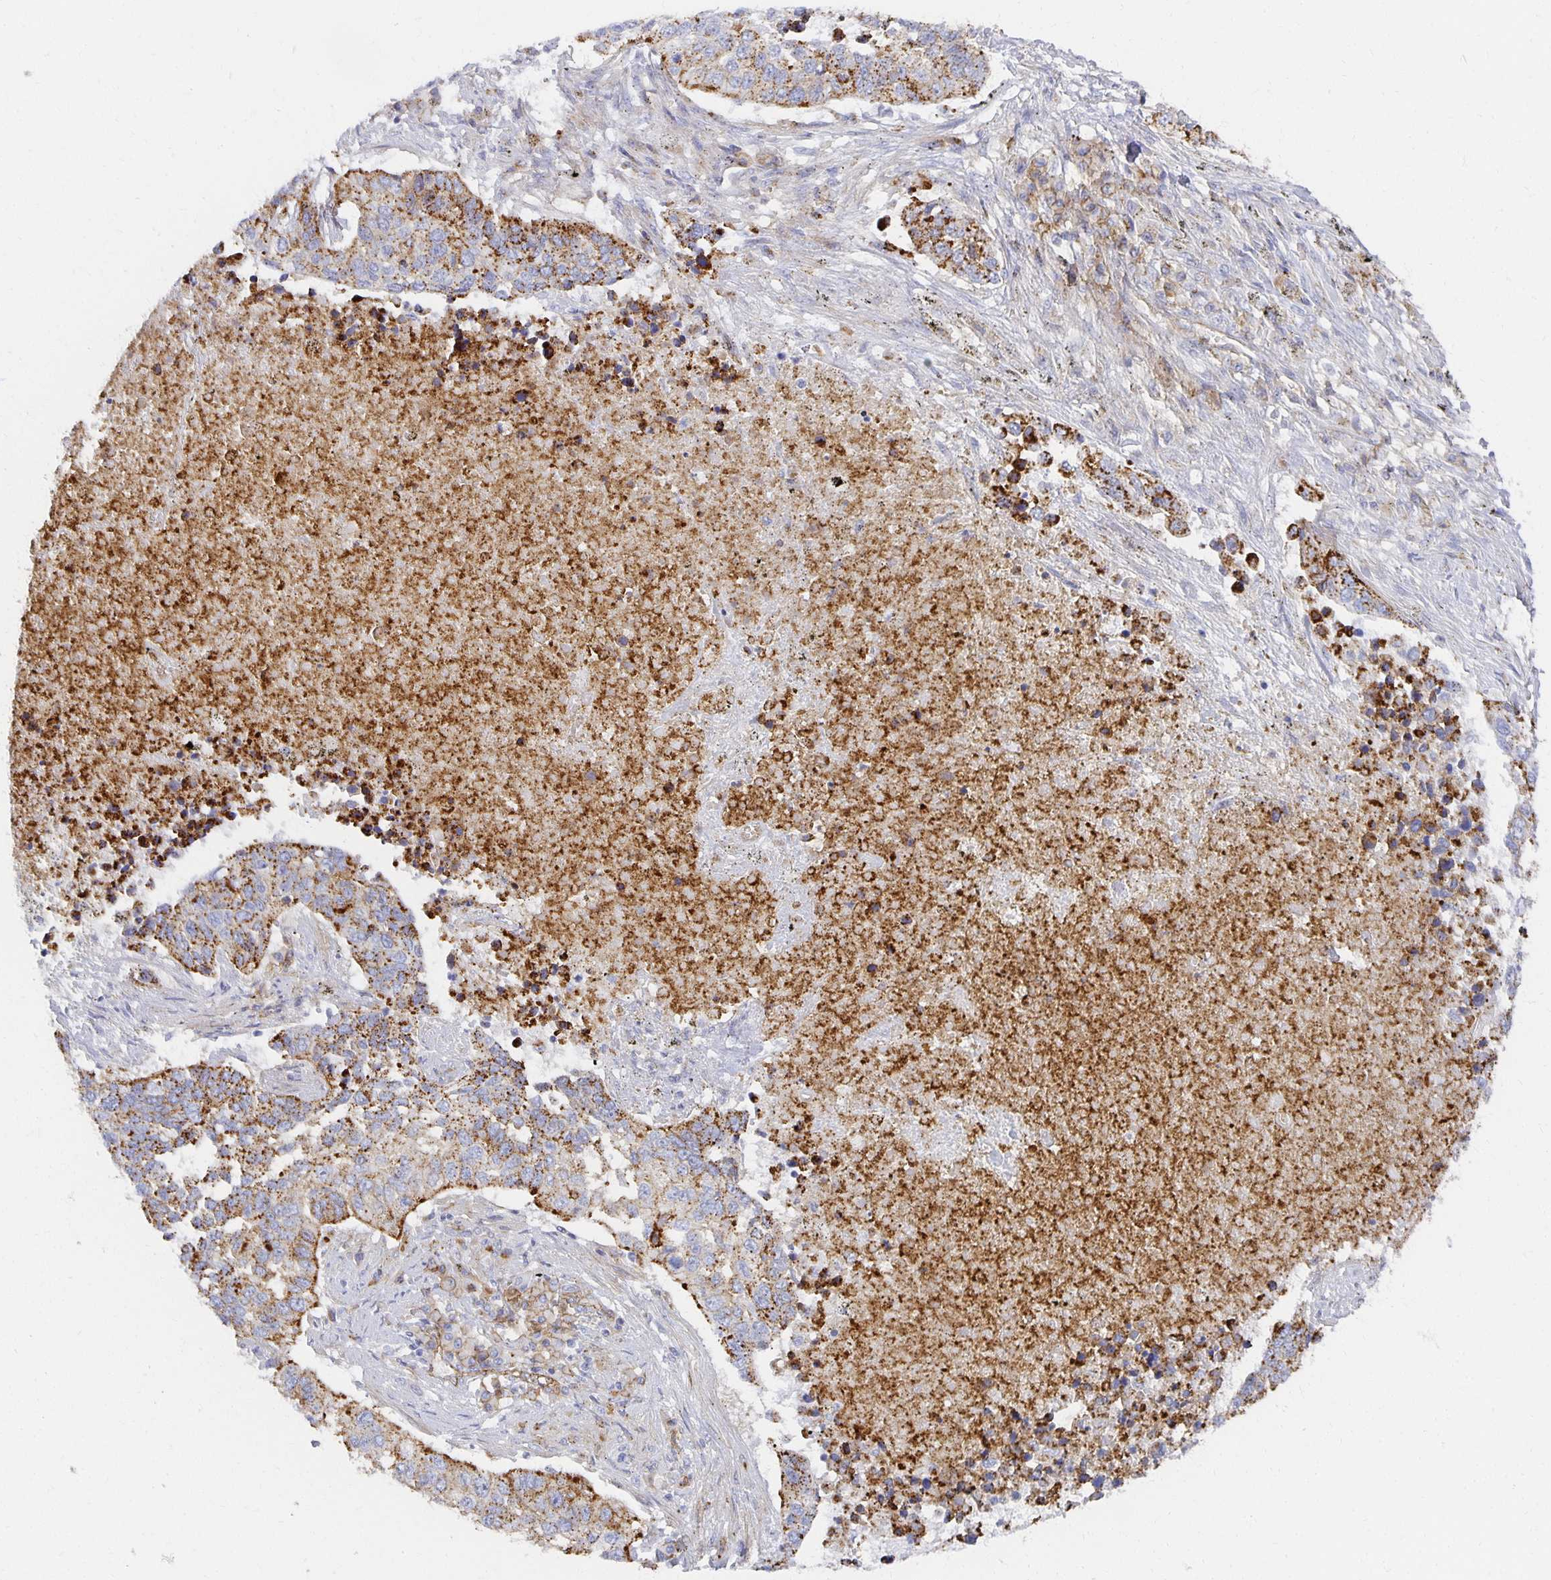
{"staining": {"intensity": "moderate", "quantity": "25%-75%", "location": "cytoplasmic/membranous"}, "tissue": "lung cancer", "cell_type": "Tumor cells", "image_type": "cancer", "snomed": [{"axis": "morphology", "description": "Squamous cell carcinoma, NOS"}, {"axis": "topography", "description": "Lung"}], "caption": "Lung cancer (squamous cell carcinoma) was stained to show a protein in brown. There is medium levels of moderate cytoplasmic/membranous staining in about 25%-75% of tumor cells.", "gene": "TAAR1", "patient": {"sex": "male", "age": 62}}